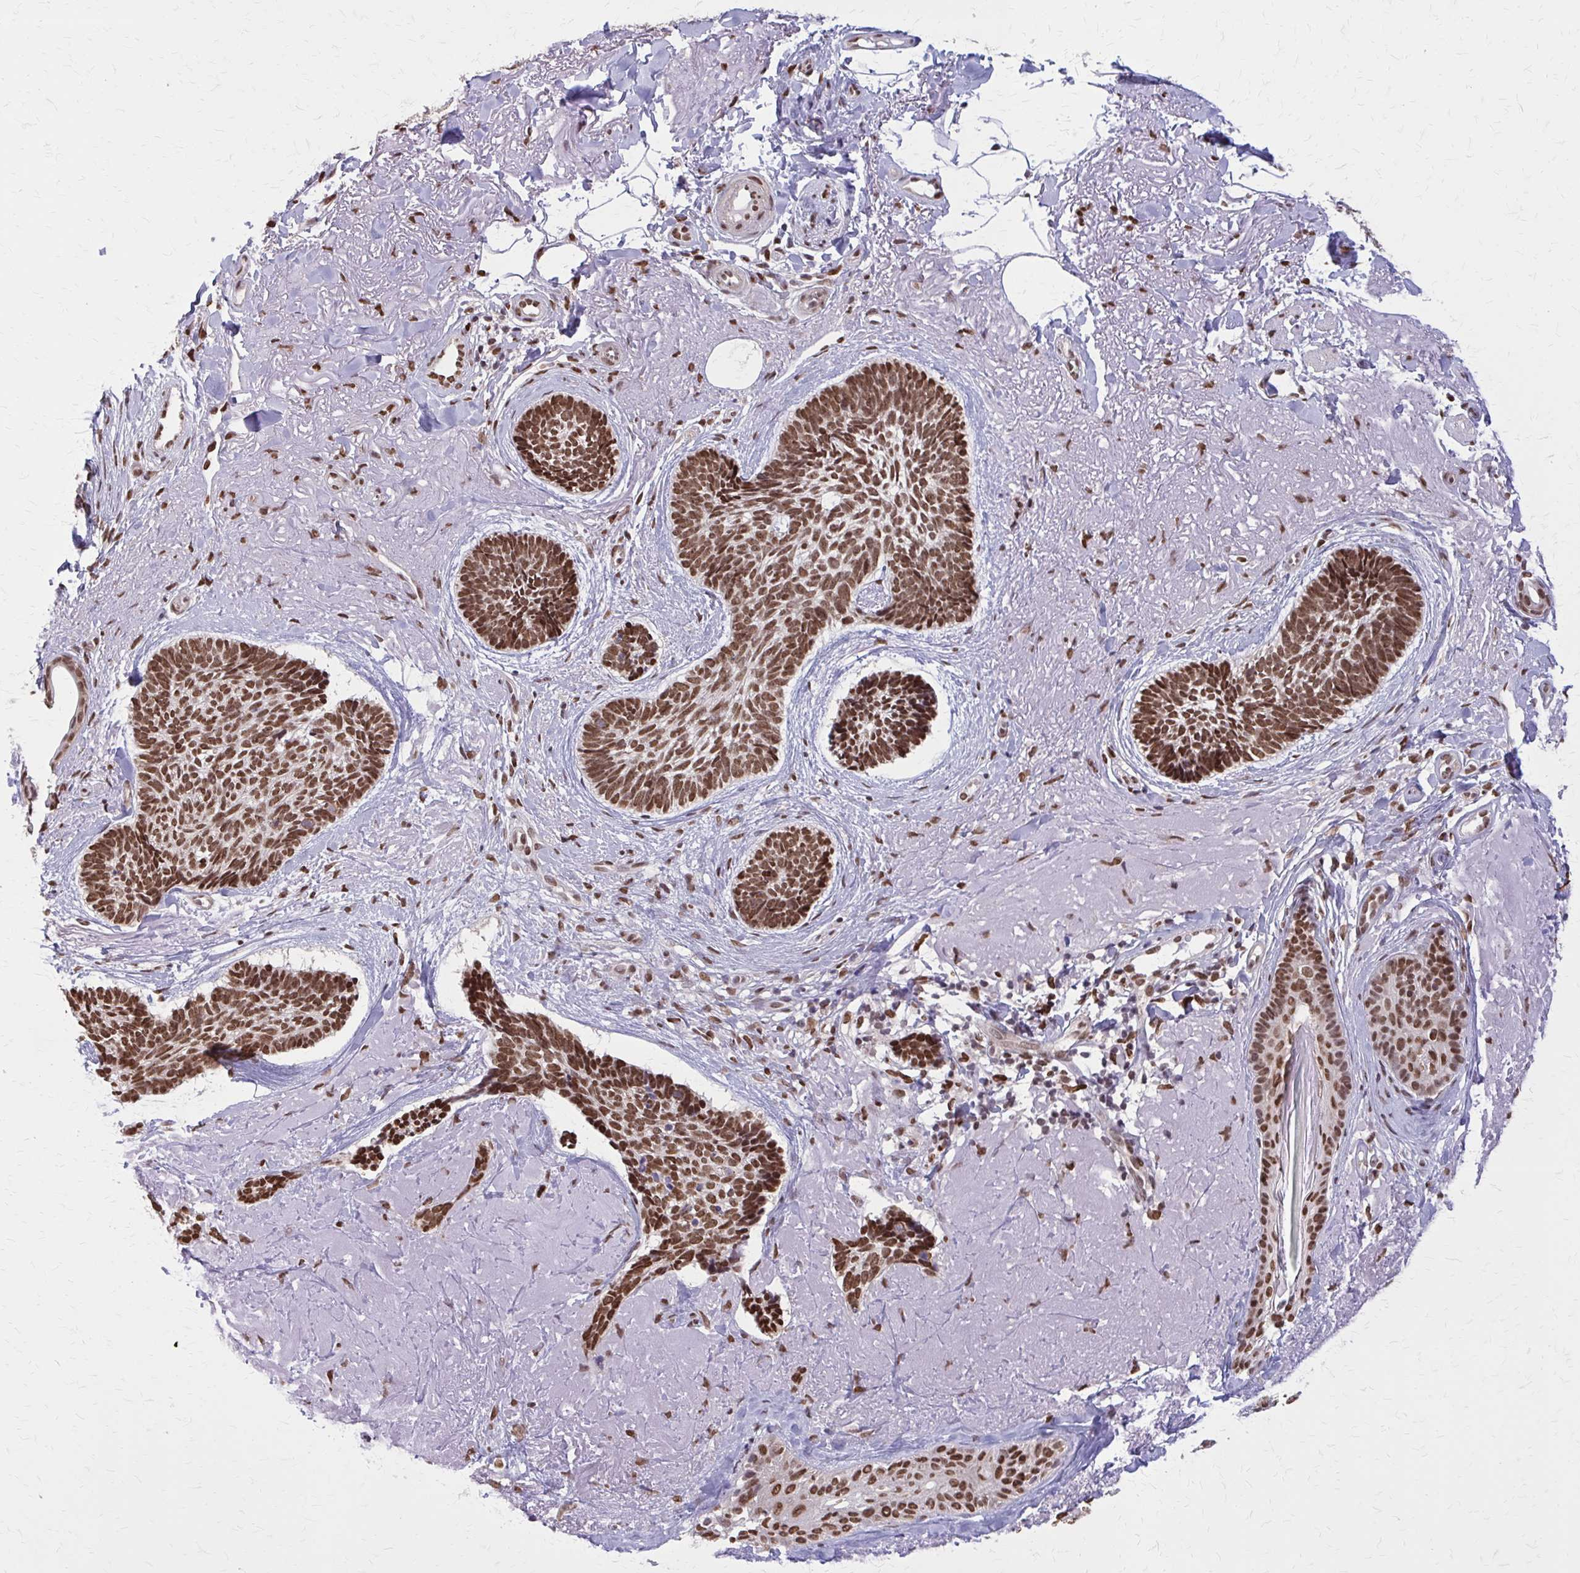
{"staining": {"intensity": "strong", "quantity": ">75%", "location": "nuclear"}, "tissue": "skin cancer", "cell_type": "Tumor cells", "image_type": "cancer", "snomed": [{"axis": "morphology", "description": "Basal cell carcinoma"}, {"axis": "topography", "description": "Skin"}, {"axis": "topography", "description": "Skin of face"}, {"axis": "topography", "description": "Skin of nose"}], "caption": "The immunohistochemical stain labels strong nuclear staining in tumor cells of basal cell carcinoma (skin) tissue.", "gene": "TTF1", "patient": {"sex": "female", "age": 86}}